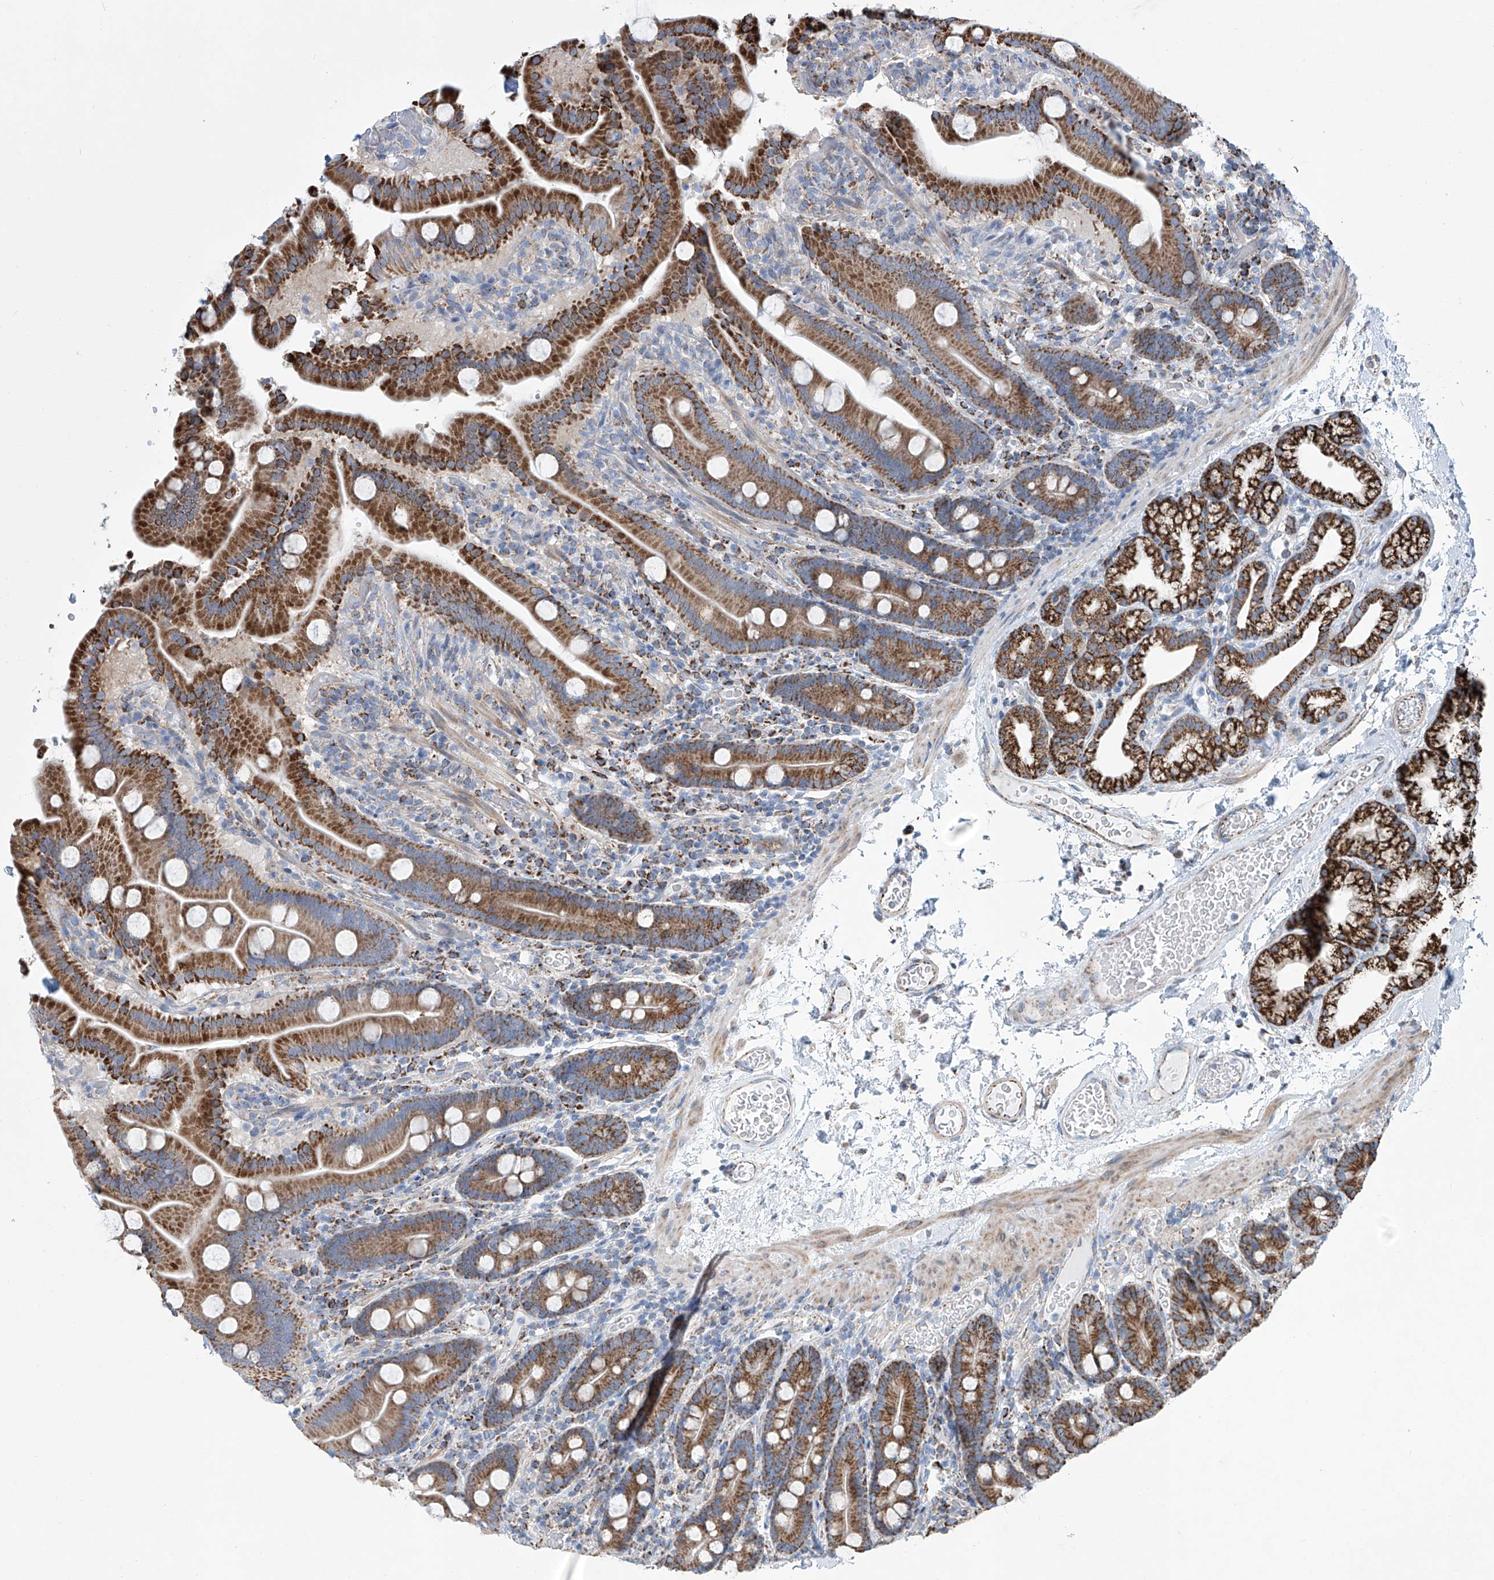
{"staining": {"intensity": "strong", "quantity": ">75%", "location": "cytoplasmic/membranous"}, "tissue": "duodenum", "cell_type": "Glandular cells", "image_type": "normal", "snomed": [{"axis": "morphology", "description": "Normal tissue, NOS"}, {"axis": "topography", "description": "Duodenum"}], "caption": "A high-resolution histopathology image shows immunohistochemistry staining of normal duodenum, which exhibits strong cytoplasmic/membranous staining in about >75% of glandular cells.", "gene": "ALDH6A1", "patient": {"sex": "male", "age": 55}}